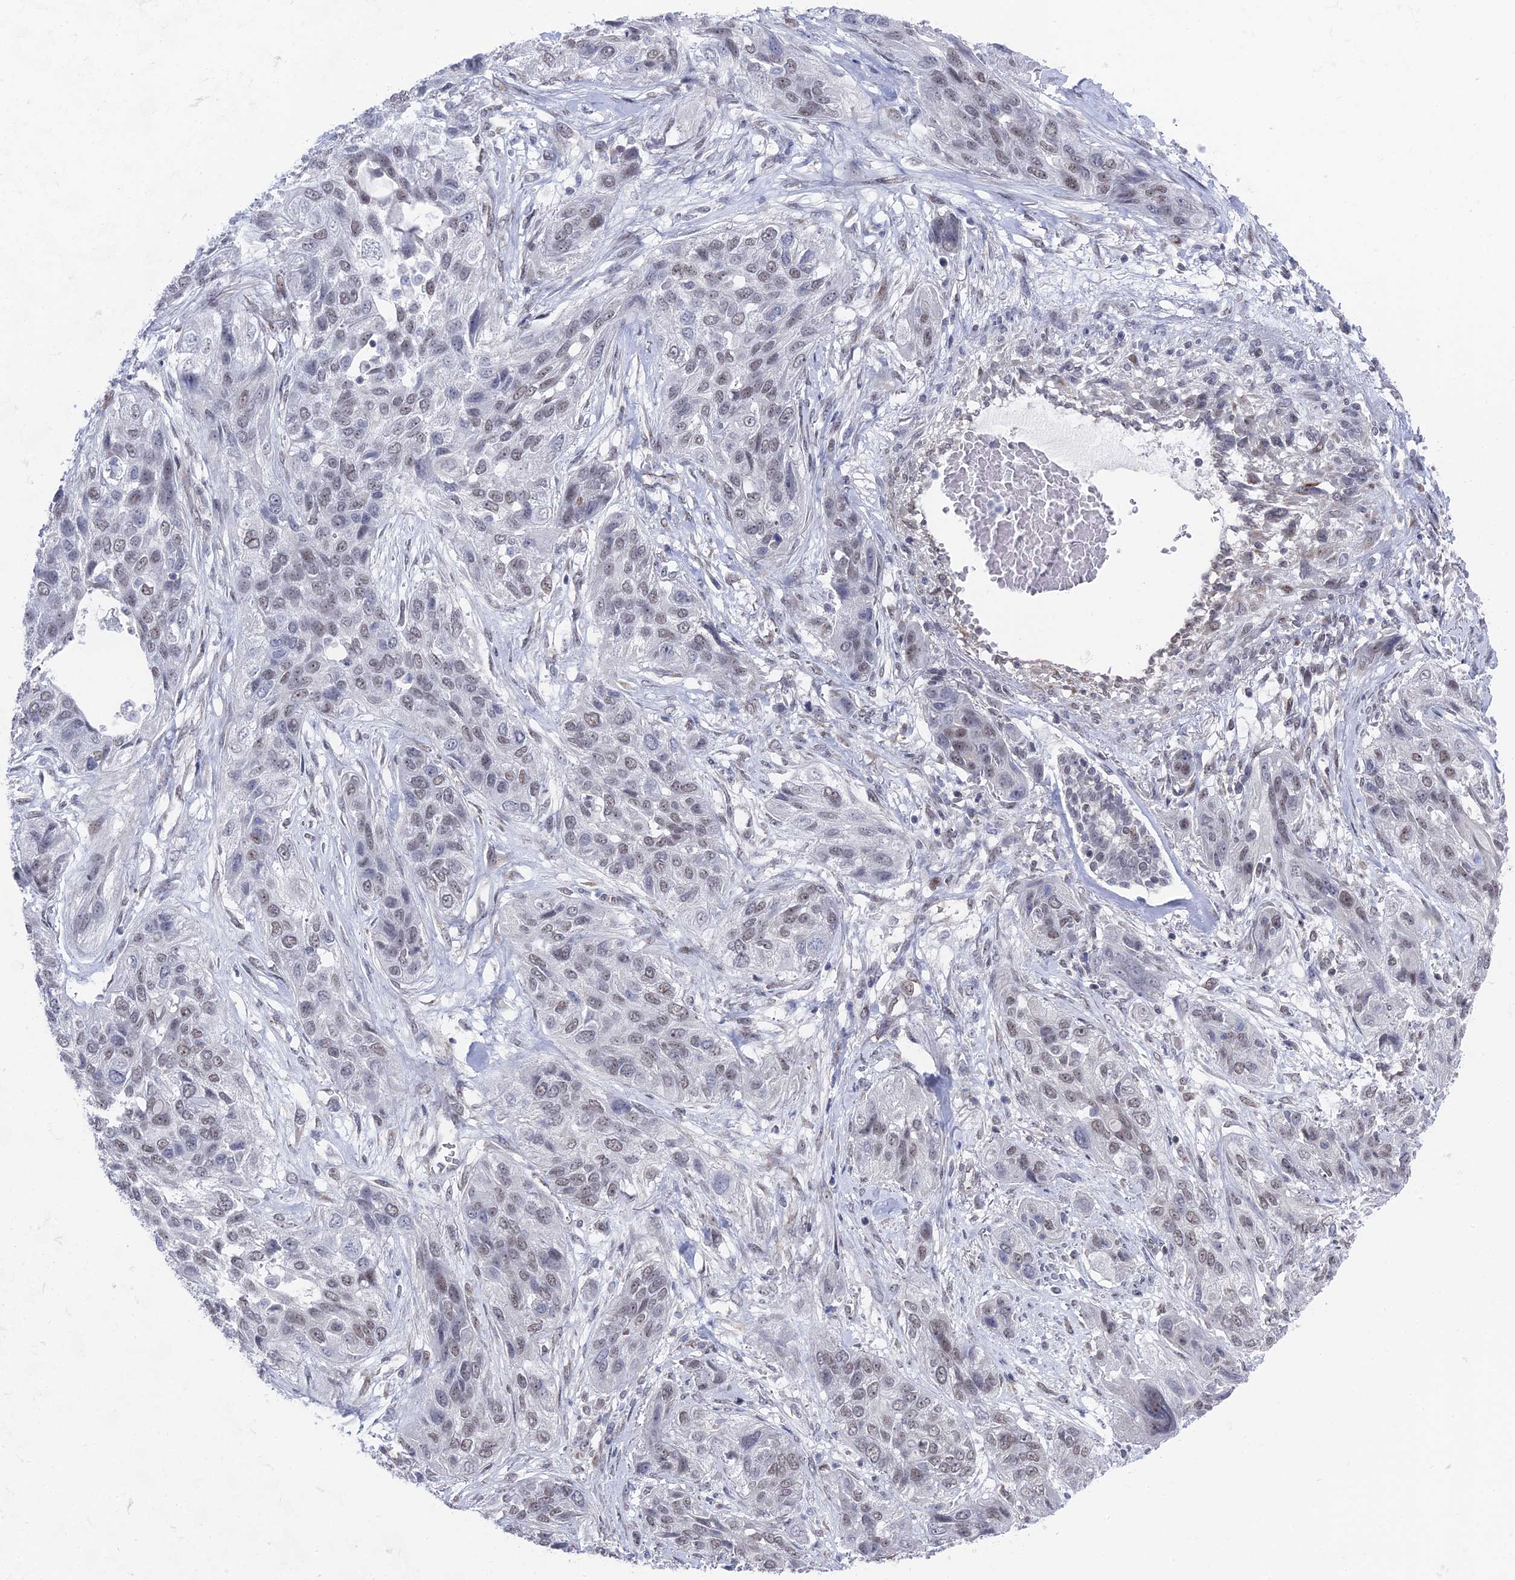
{"staining": {"intensity": "weak", "quantity": "25%-75%", "location": "nuclear"}, "tissue": "lung cancer", "cell_type": "Tumor cells", "image_type": "cancer", "snomed": [{"axis": "morphology", "description": "Squamous cell carcinoma, NOS"}, {"axis": "topography", "description": "Lung"}], "caption": "Tumor cells demonstrate low levels of weak nuclear expression in approximately 25%-75% of cells in human lung cancer (squamous cell carcinoma).", "gene": "FHIP2A", "patient": {"sex": "female", "age": 70}}